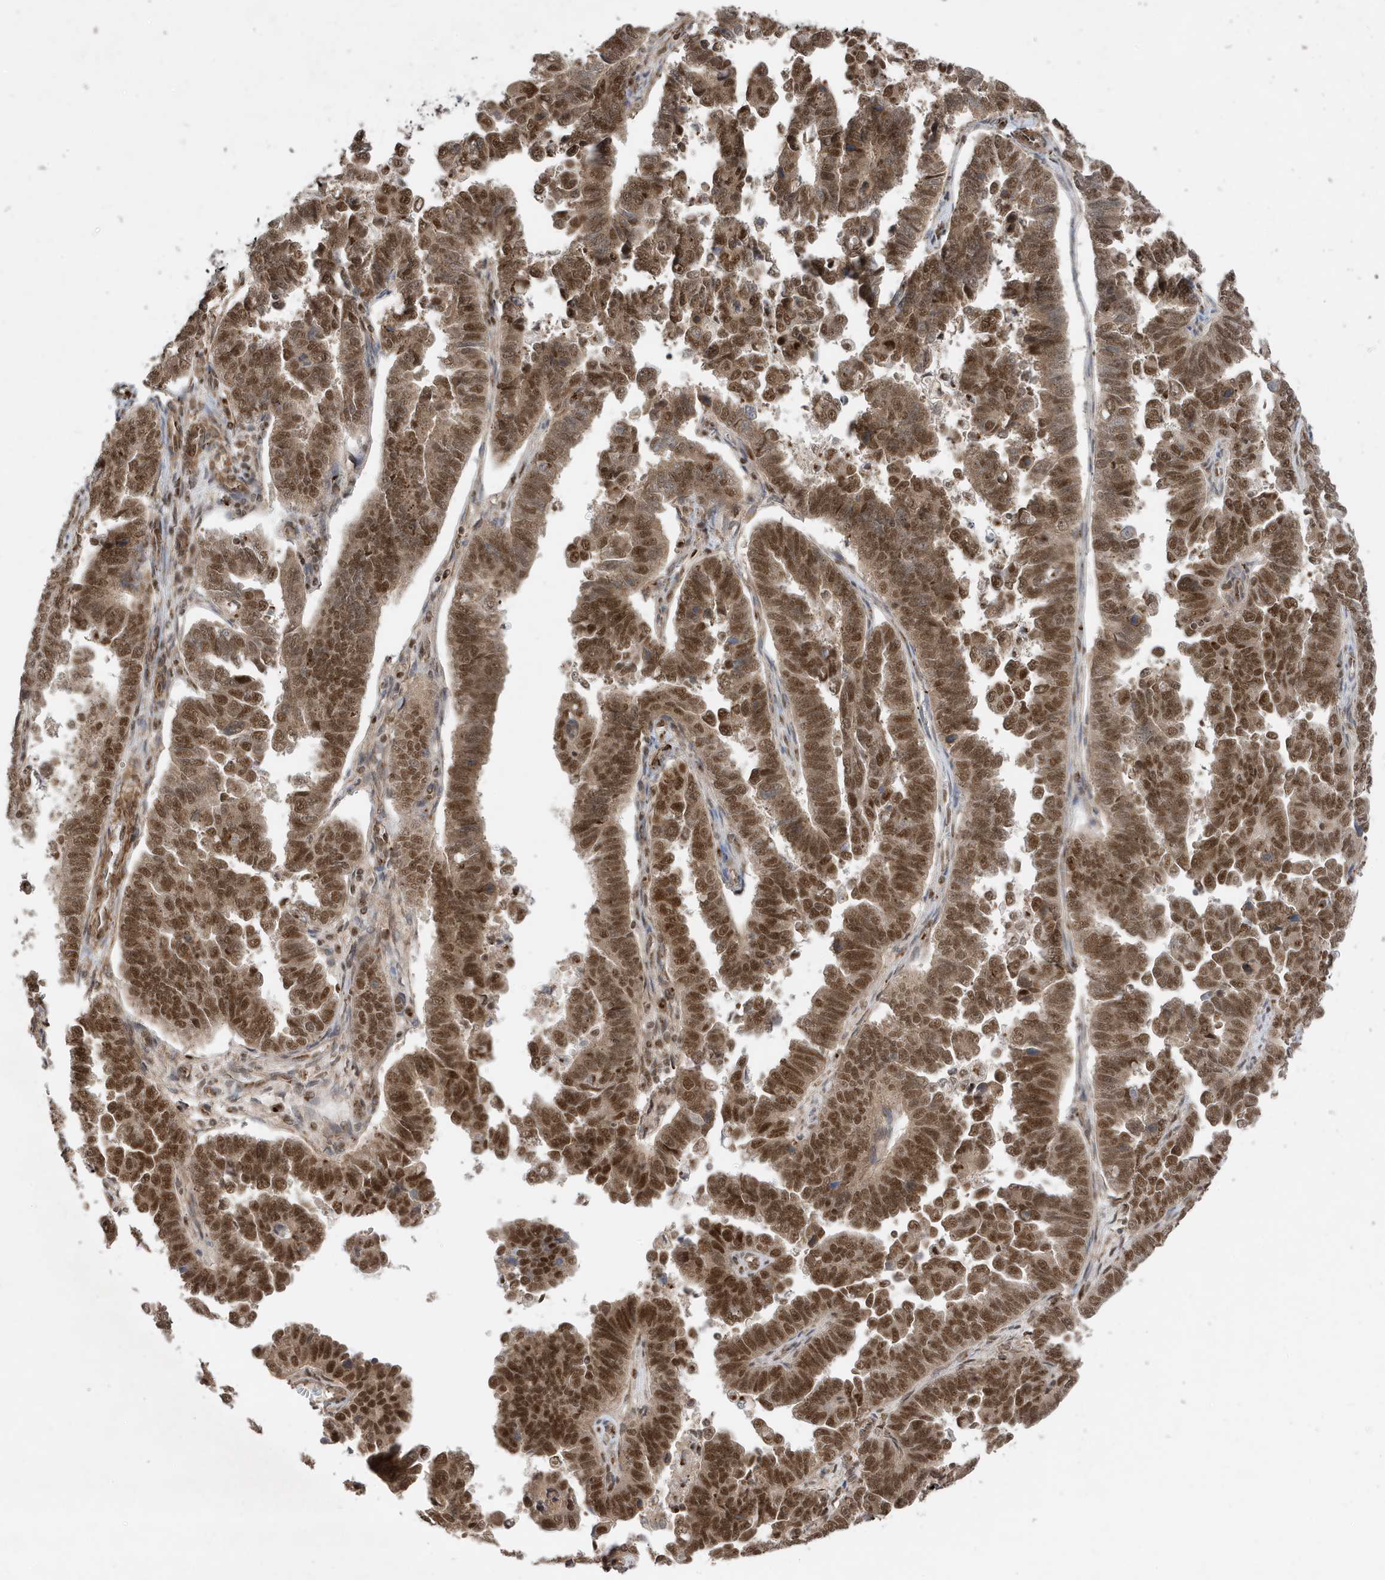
{"staining": {"intensity": "moderate", "quantity": ">75%", "location": "cytoplasmic/membranous,nuclear"}, "tissue": "endometrial cancer", "cell_type": "Tumor cells", "image_type": "cancer", "snomed": [{"axis": "morphology", "description": "Adenocarcinoma, NOS"}, {"axis": "topography", "description": "Endometrium"}], "caption": "This micrograph exhibits immunohistochemistry (IHC) staining of human endometrial cancer (adenocarcinoma), with medium moderate cytoplasmic/membranous and nuclear expression in about >75% of tumor cells.", "gene": "MAST3", "patient": {"sex": "female", "age": 75}}